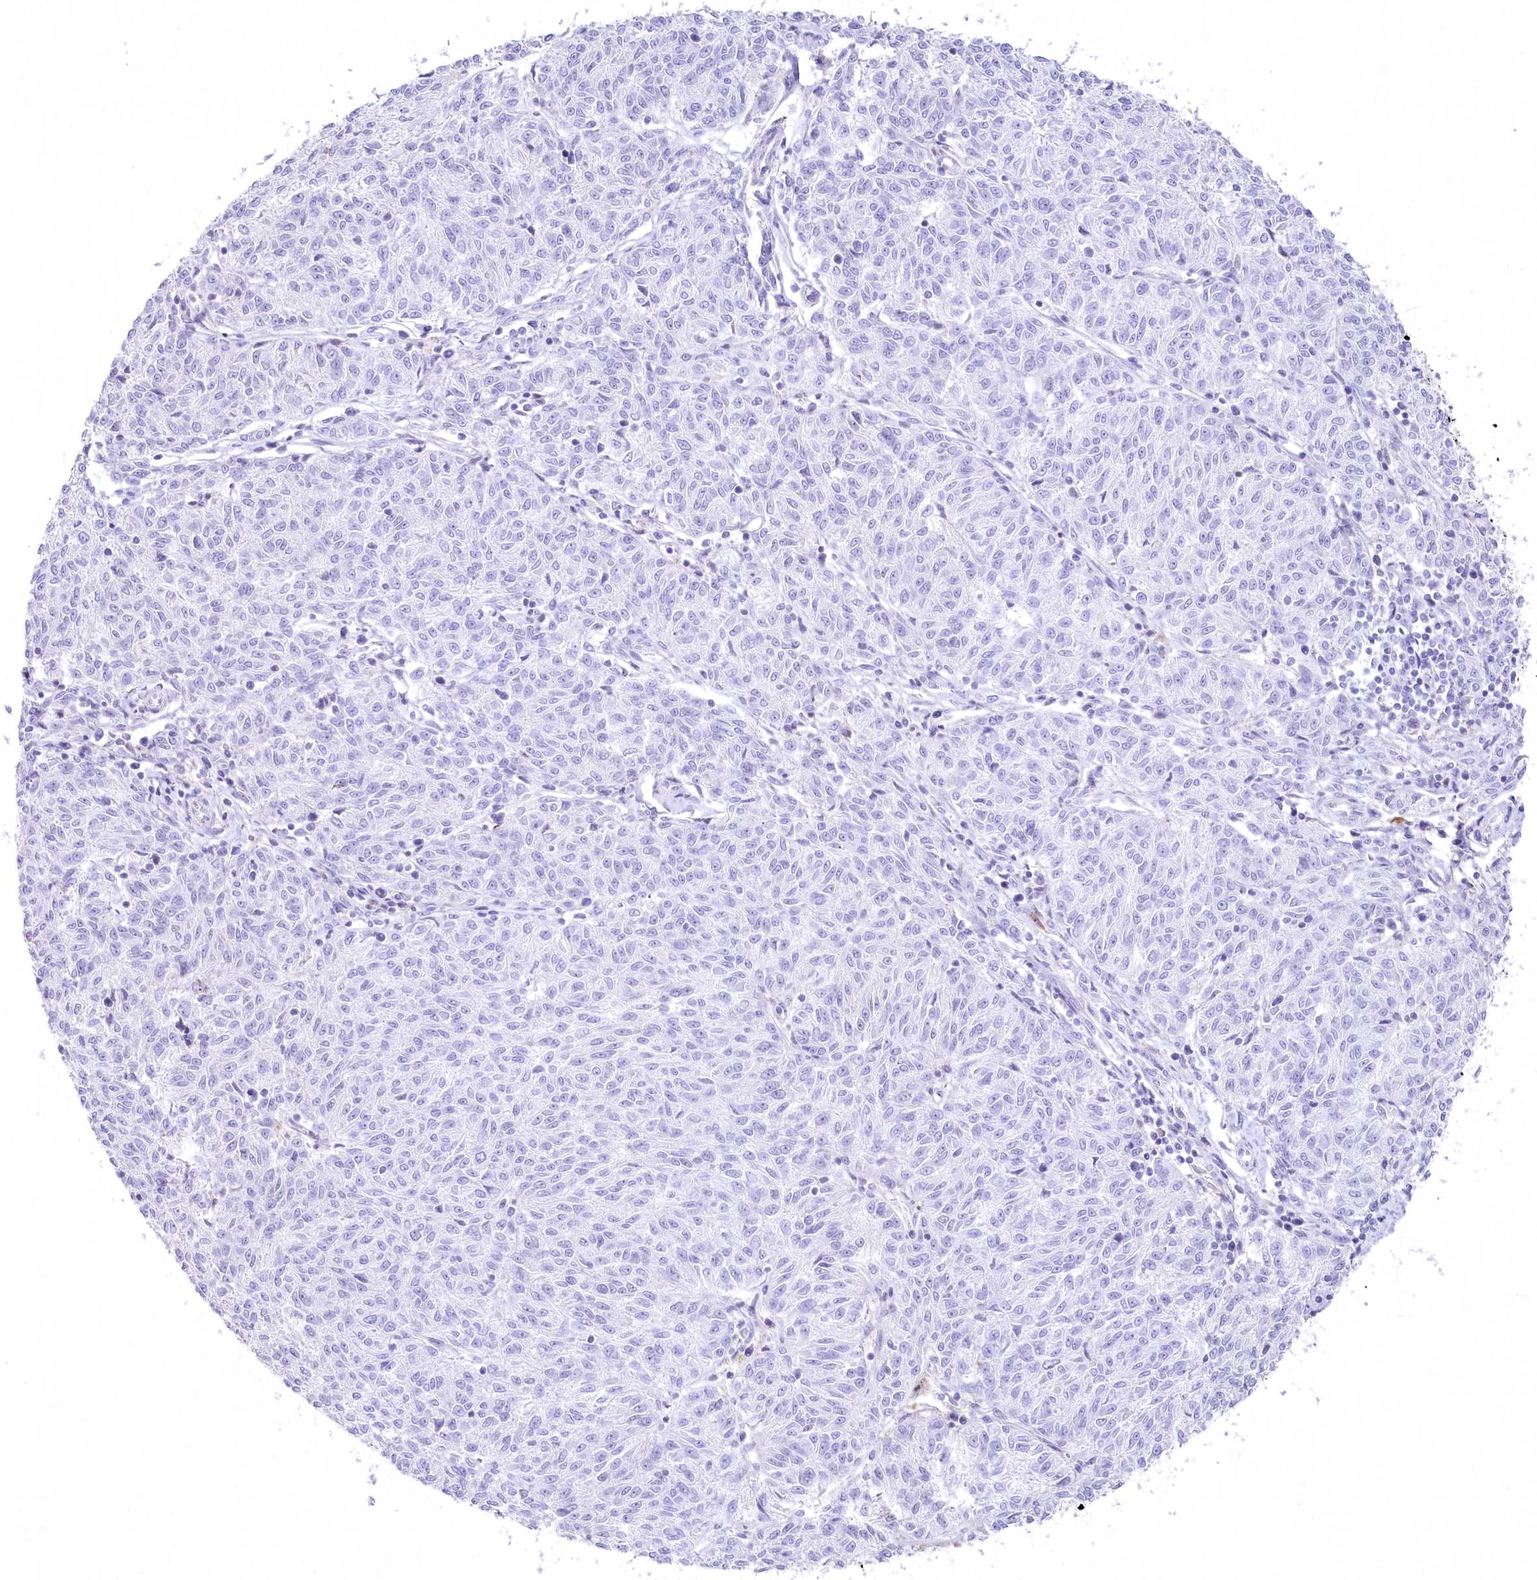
{"staining": {"intensity": "negative", "quantity": "none", "location": "none"}, "tissue": "melanoma", "cell_type": "Tumor cells", "image_type": "cancer", "snomed": [{"axis": "morphology", "description": "Malignant melanoma, NOS"}, {"axis": "topography", "description": "Skin"}], "caption": "Immunohistochemical staining of malignant melanoma demonstrates no significant expression in tumor cells.", "gene": "MYOZ1", "patient": {"sex": "female", "age": 72}}